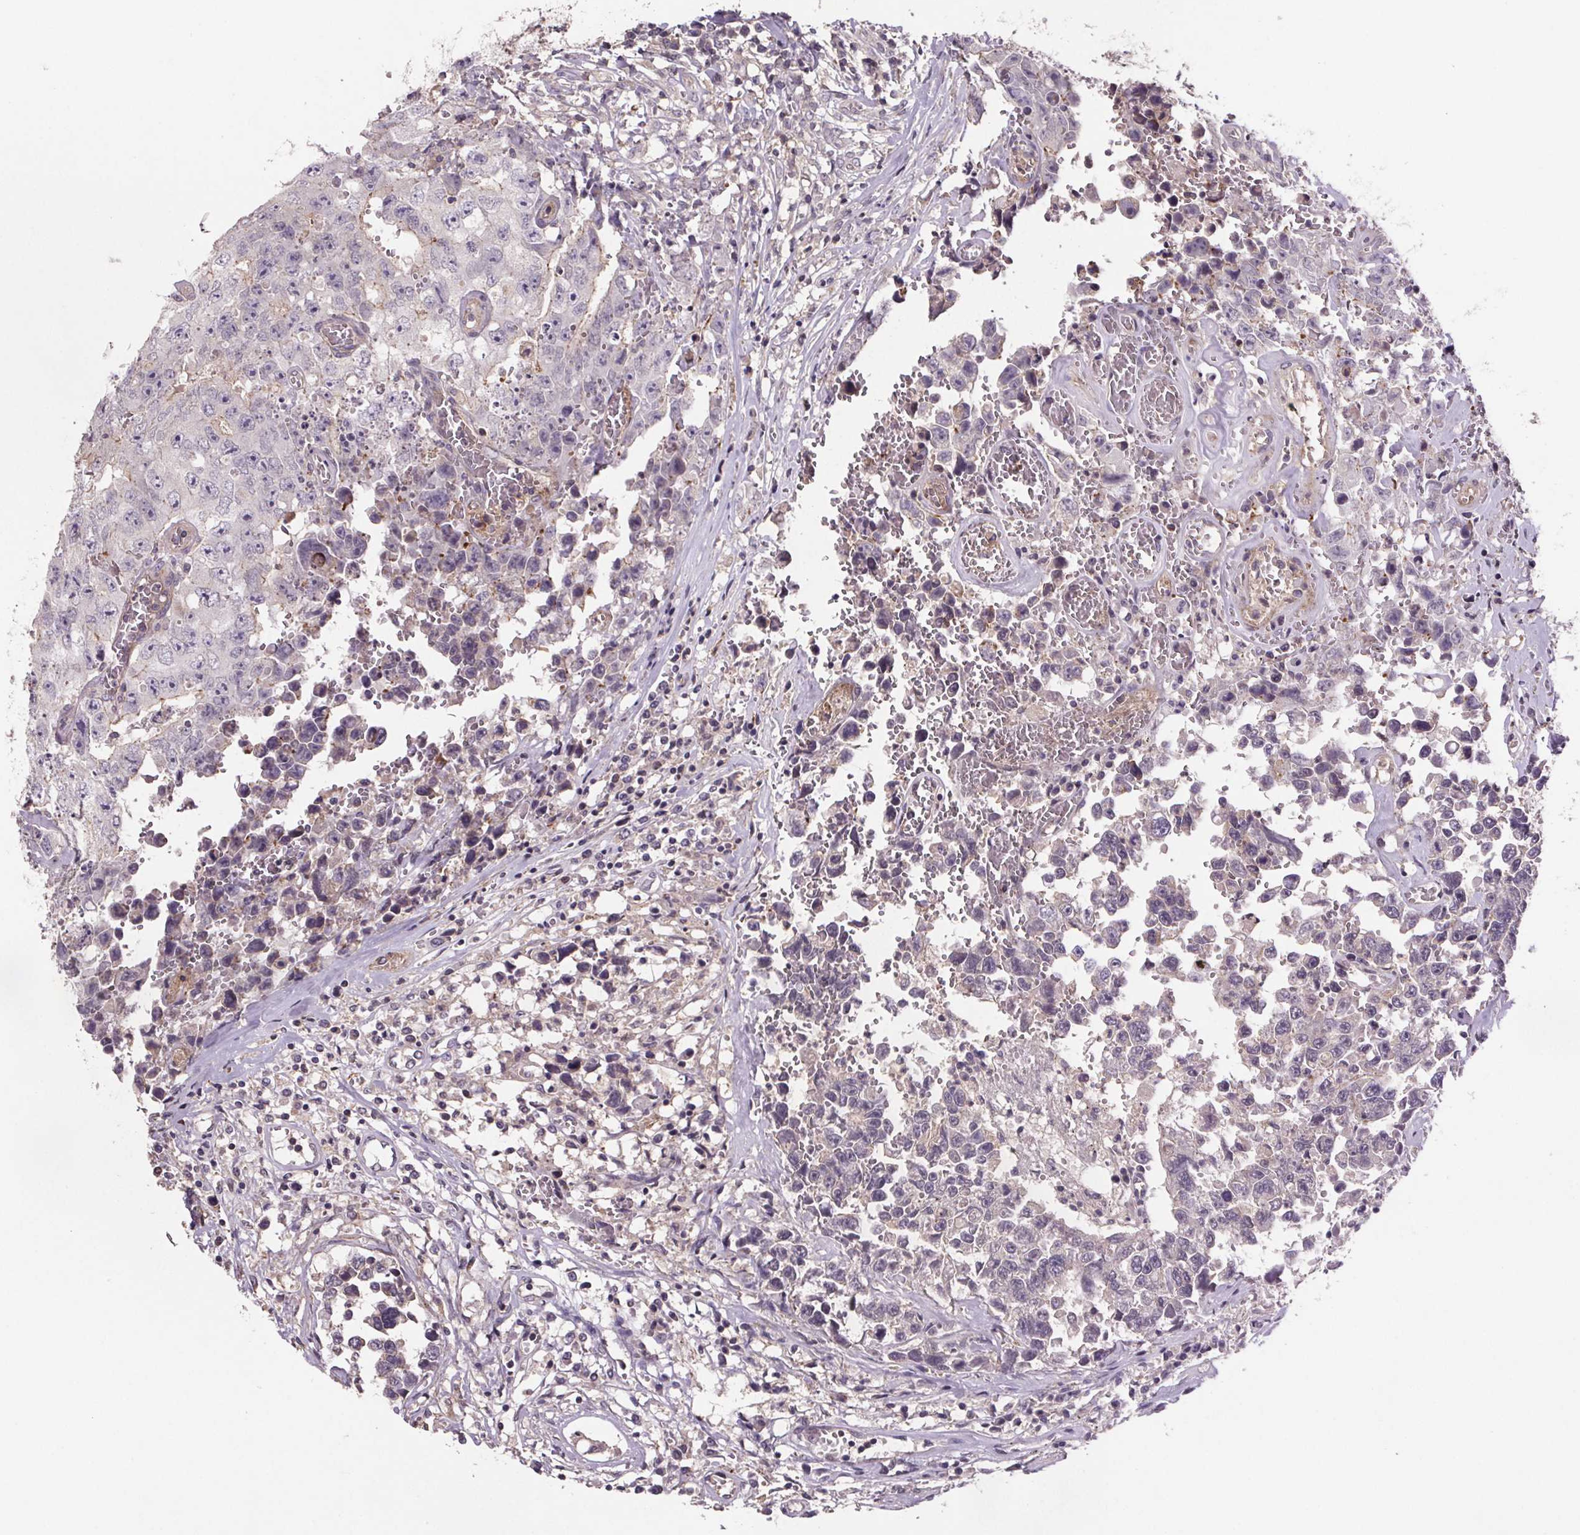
{"staining": {"intensity": "negative", "quantity": "none", "location": "none"}, "tissue": "testis cancer", "cell_type": "Tumor cells", "image_type": "cancer", "snomed": [{"axis": "morphology", "description": "Carcinoma, Embryonal, NOS"}, {"axis": "topography", "description": "Testis"}], "caption": "Testis cancer was stained to show a protein in brown. There is no significant staining in tumor cells. The staining was performed using DAB (3,3'-diaminobenzidine) to visualize the protein expression in brown, while the nuclei were stained in blue with hematoxylin (Magnification: 20x).", "gene": "CLN3", "patient": {"sex": "male", "age": 36}}